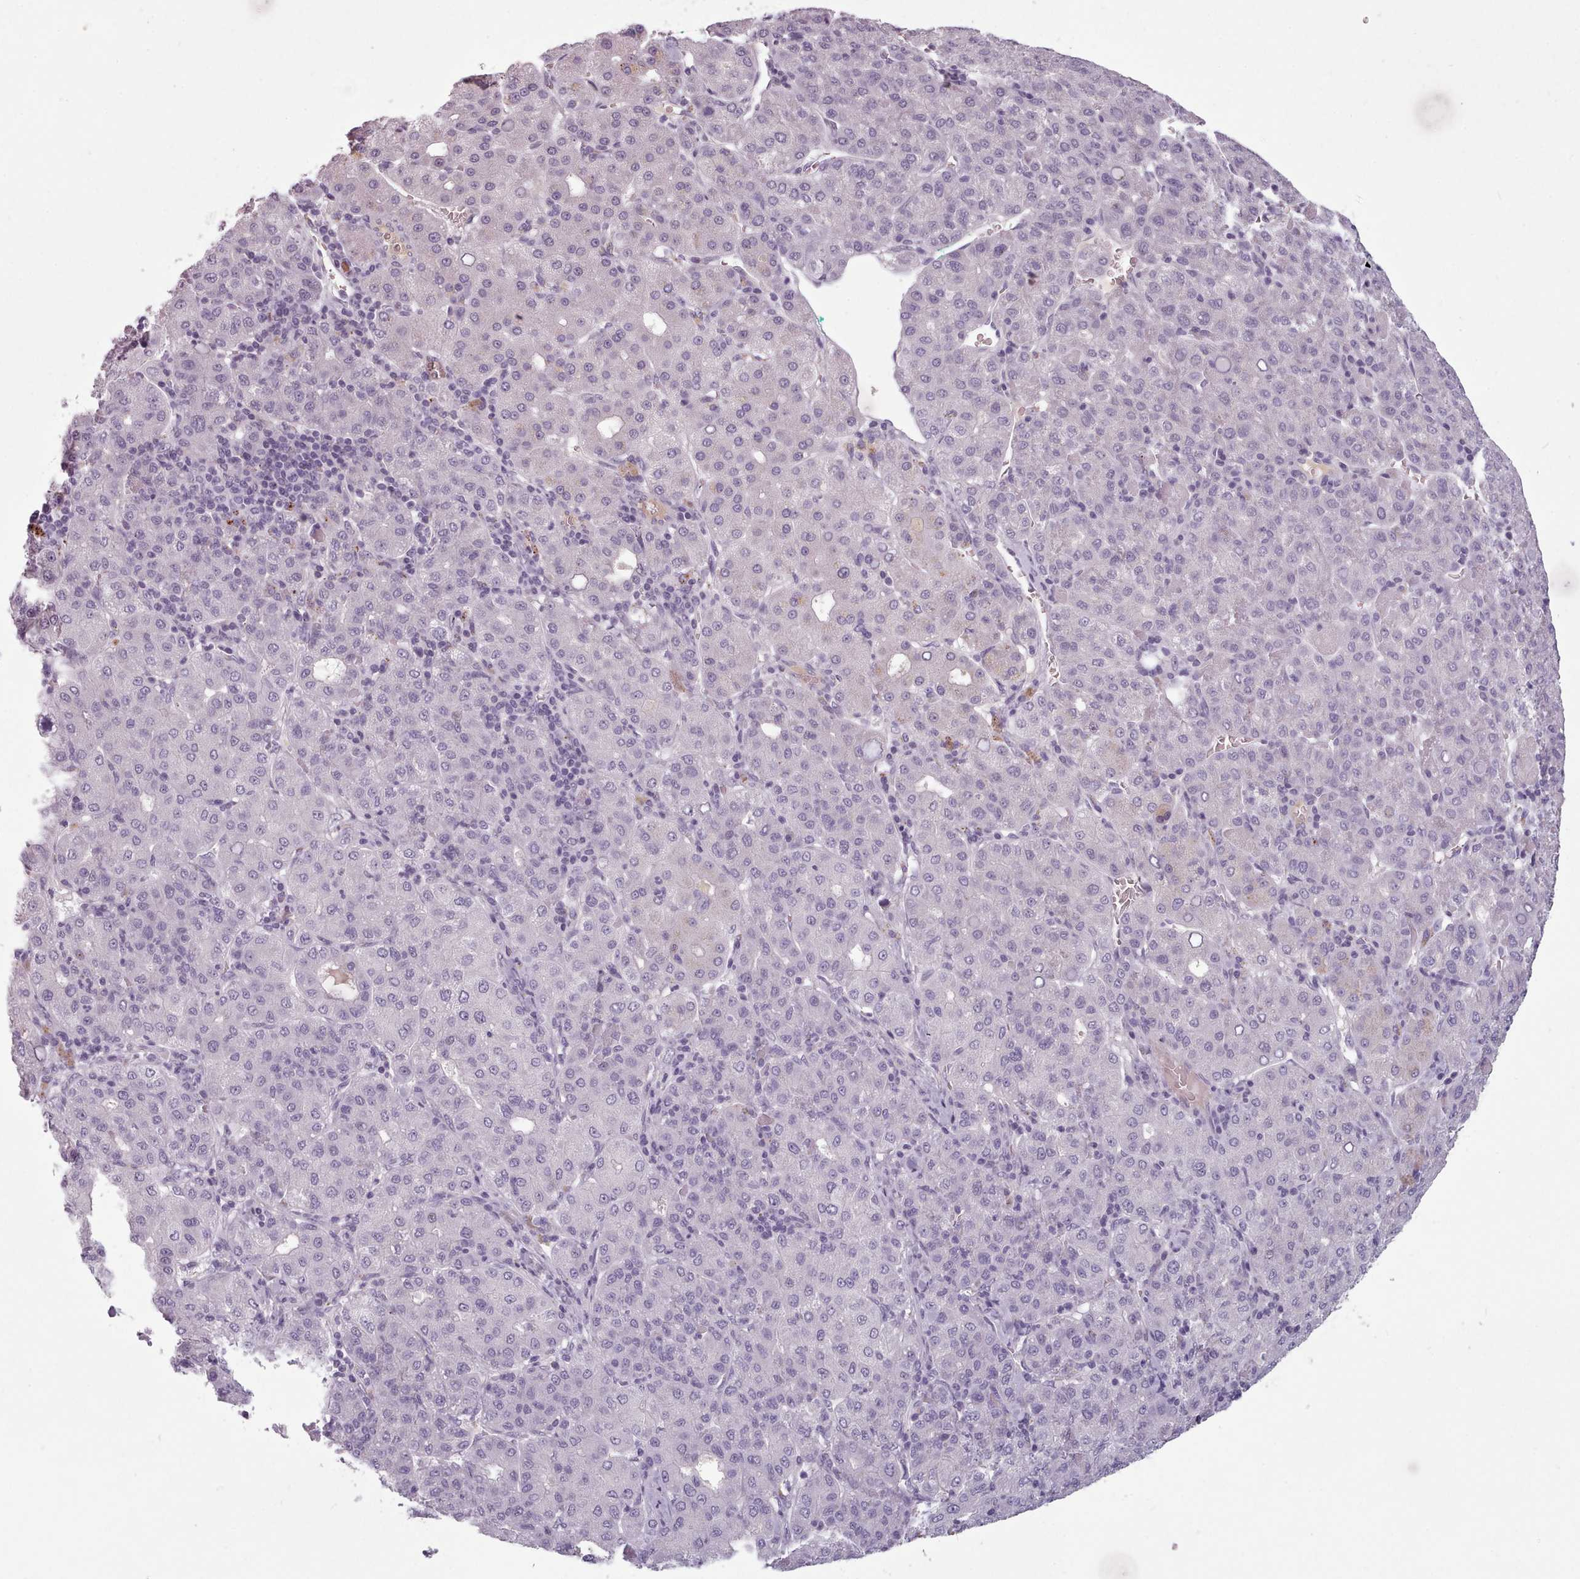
{"staining": {"intensity": "negative", "quantity": "none", "location": "none"}, "tissue": "liver cancer", "cell_type": "Tumor cells", "image_type": "cancer", "snomed": [{"axis": "morphology", "description": "Carcinoma, Hepatocellular, NOS"}, {"axis": "topography", "description": "Liver"}], "caption": "Liver hepatocellular carcinoma was stained to show a protein in brown. There is no significant positivity in tumor cells.", "gene": "PBX4", "patient": {"sex": "male", "age": 65}}